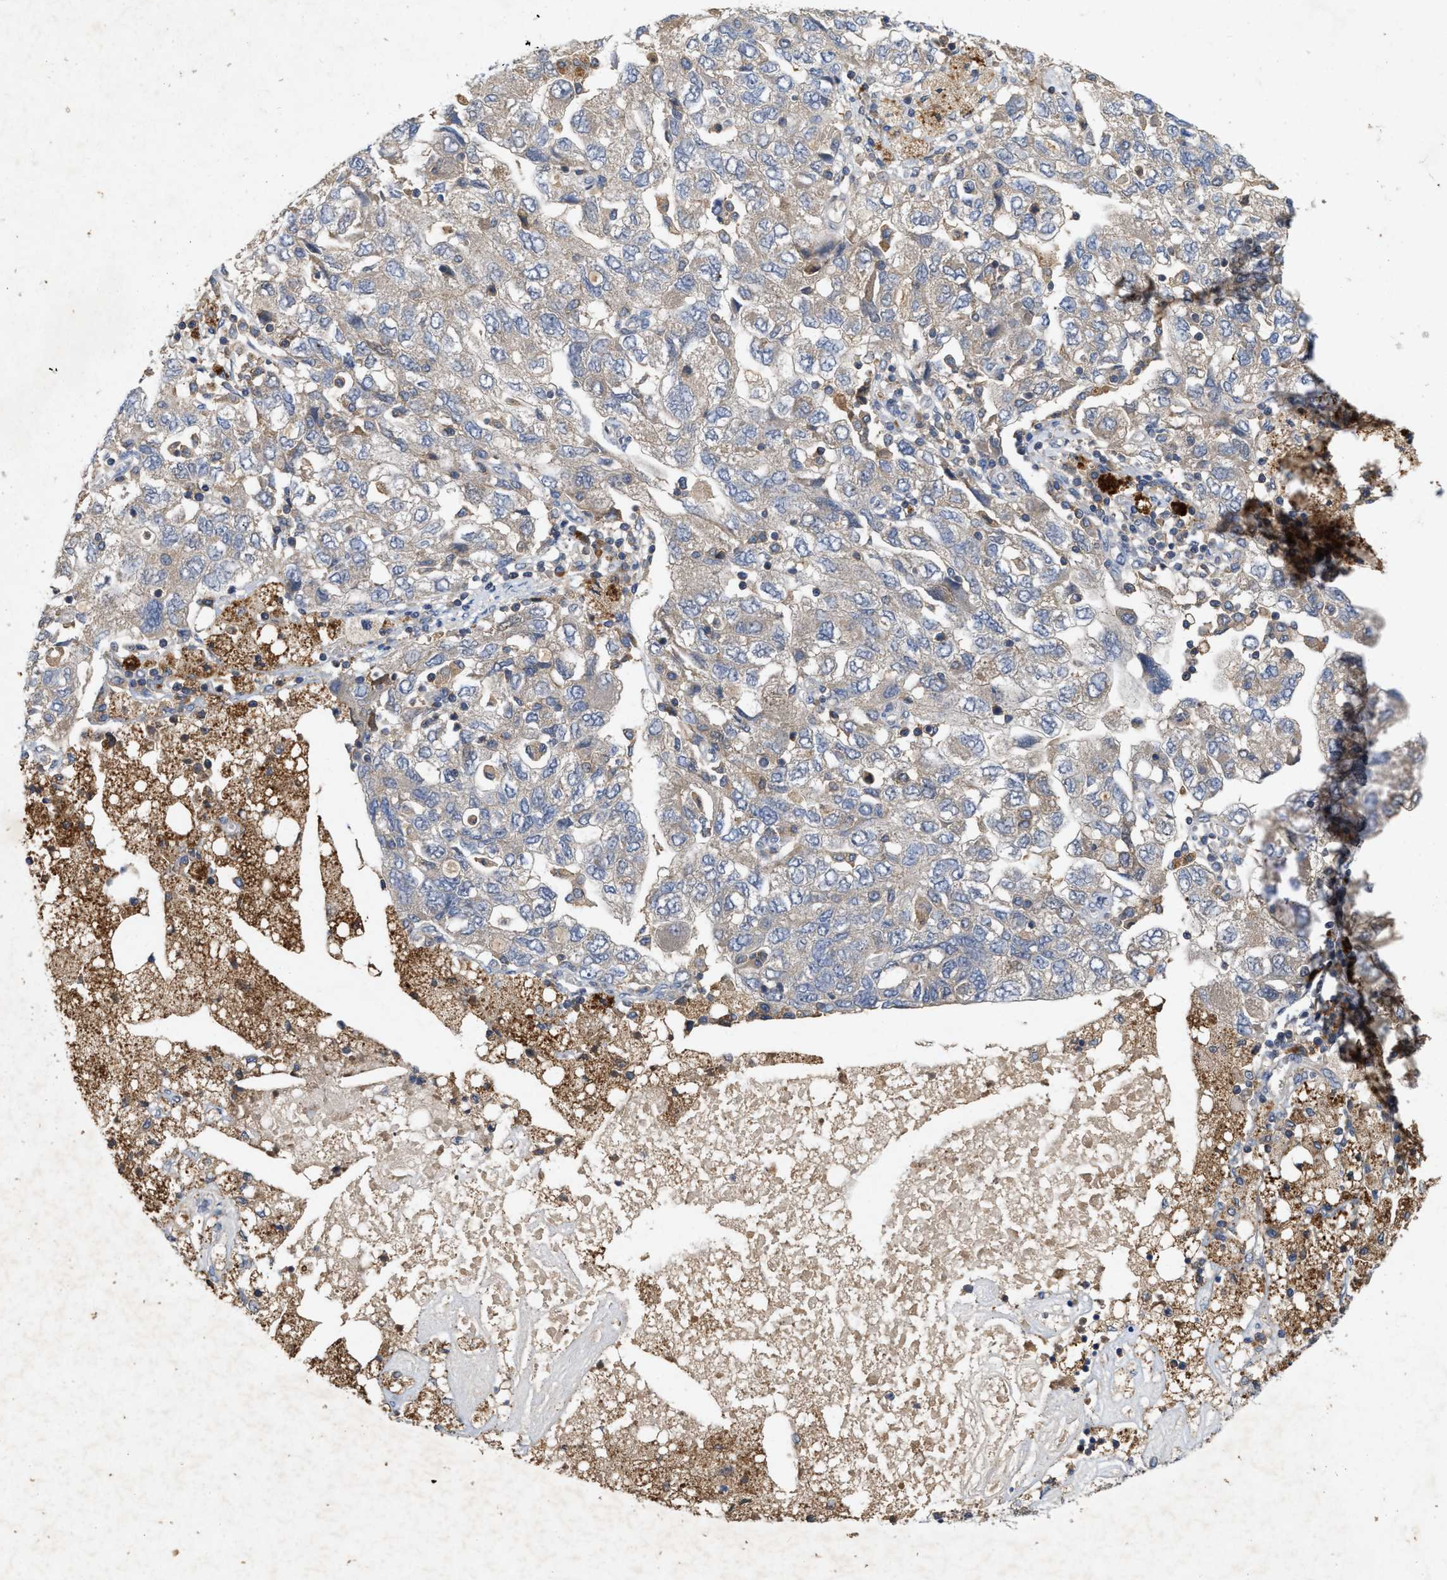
{"staining": {"intensity": "weak", "quantity": "<25%", "location": "cytoplasmic/membranous"}, "tissue": "ovarian cancer", "cell_type": "Tumor cells", "image_type": "cancer", "snomed": [{"axis": "morphology", "description": "Carcinoma, NOS"}, {"axis": "morphology", "description": "Cystadenocarcinoma, serous, NOS"}, {"axis": "topography", "description": "Ovary"}], "caption": "Carcinoma (ovarian) was stained to show a protein in brown. There is no significant expression in tumor cells.", "gene": "LPAR2", "patient": {"sex": "female", "age": 69}}